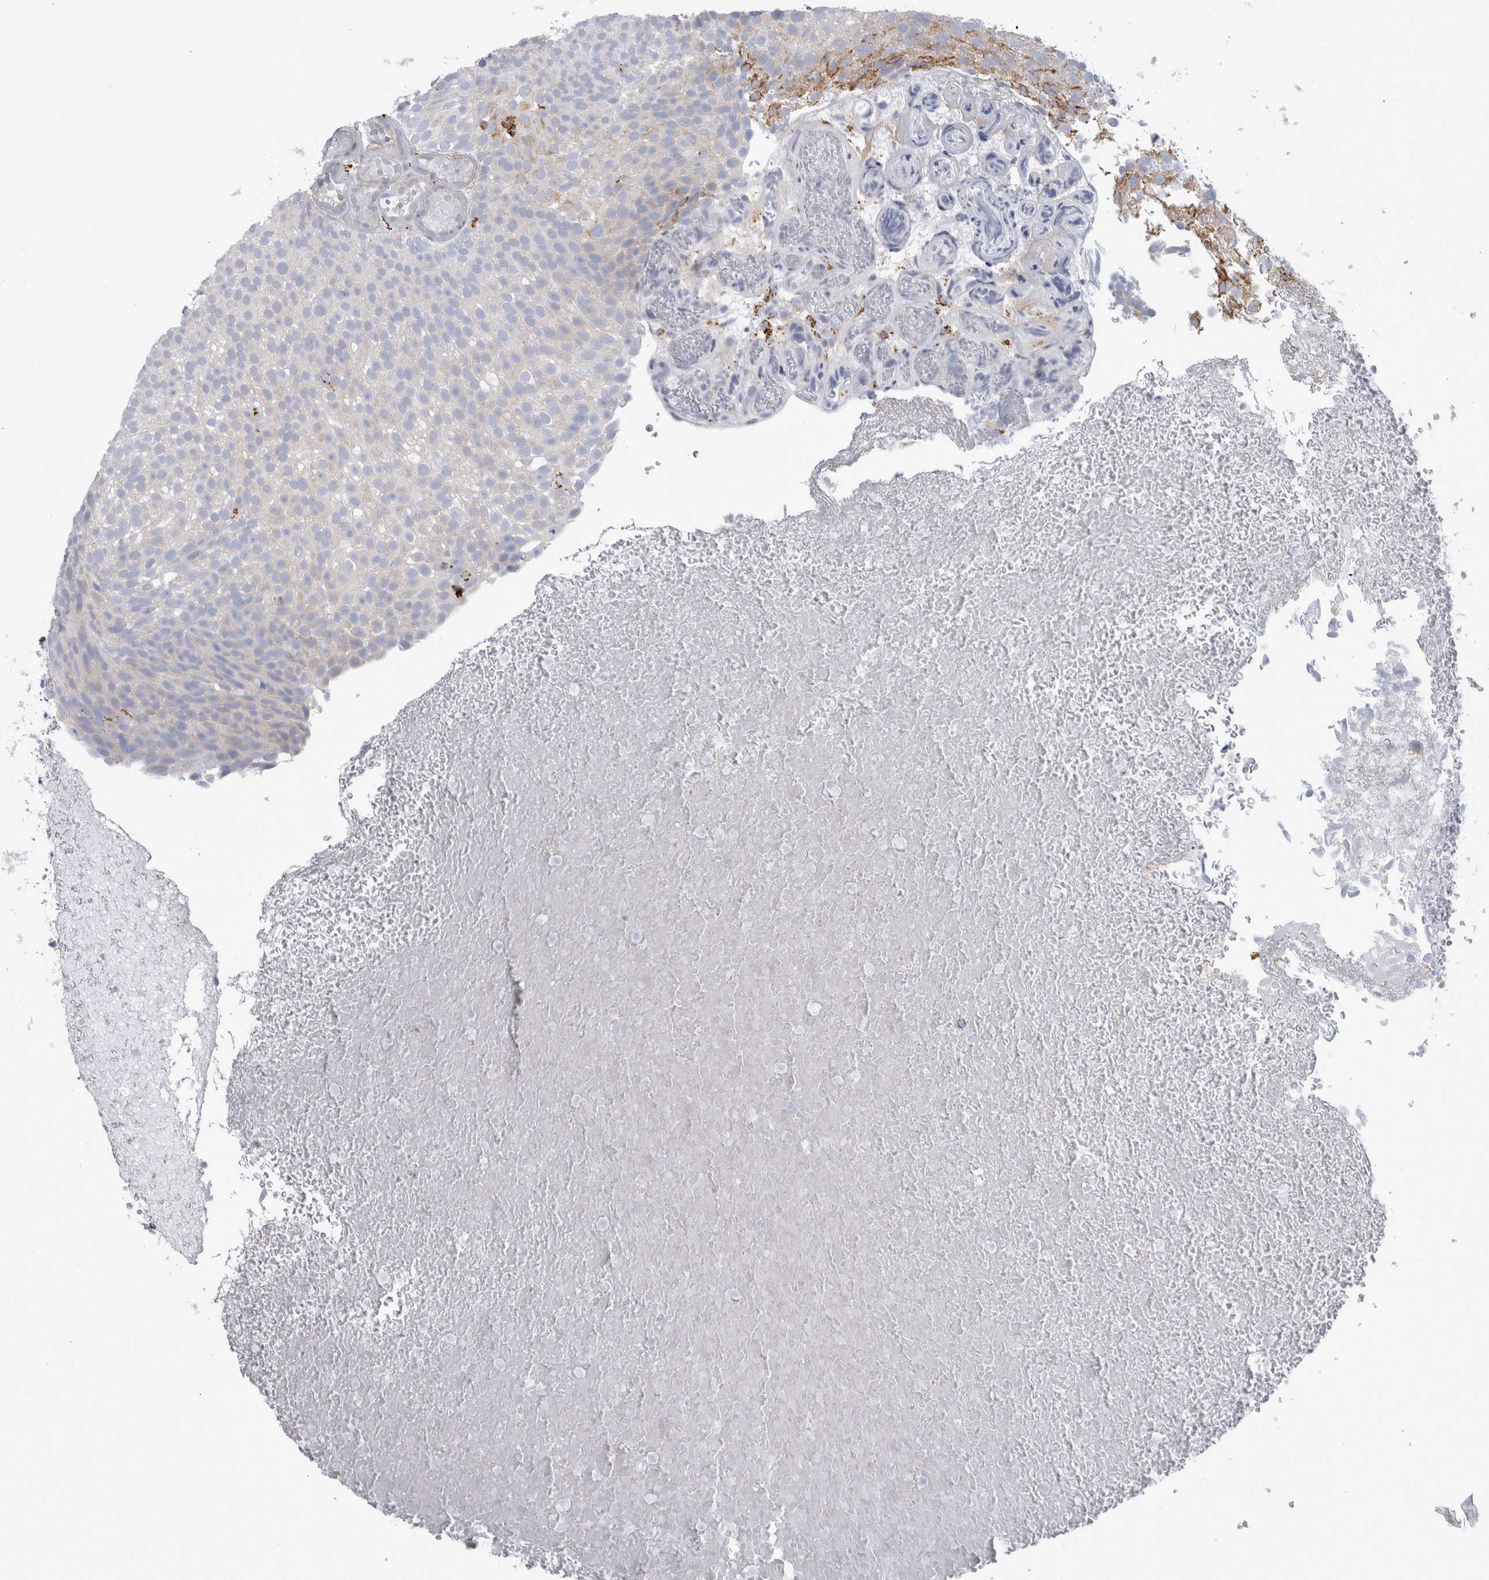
{"staining": {"intensity": "negative", "quantity": "none", "location": "none"}, "tissue": "urothelial cancer", "cell_type": "Tumor cells", "image_type": "cancer", "snomed": [{"axis": "morphology", "description": "Urothelial carcinoma, Low grade"}, {"axis": "topography", "description": "Urinary bladder"}], "caption": "Immunohistochemical staining of urothelial carcinoma (low-grade) displays no significant staining in tumor cells. (DAB (3,3'-diaminobenzidine) IHC, high magnification).", "gene": "GATM", "patient": {"sex": "male", "age": 78}}